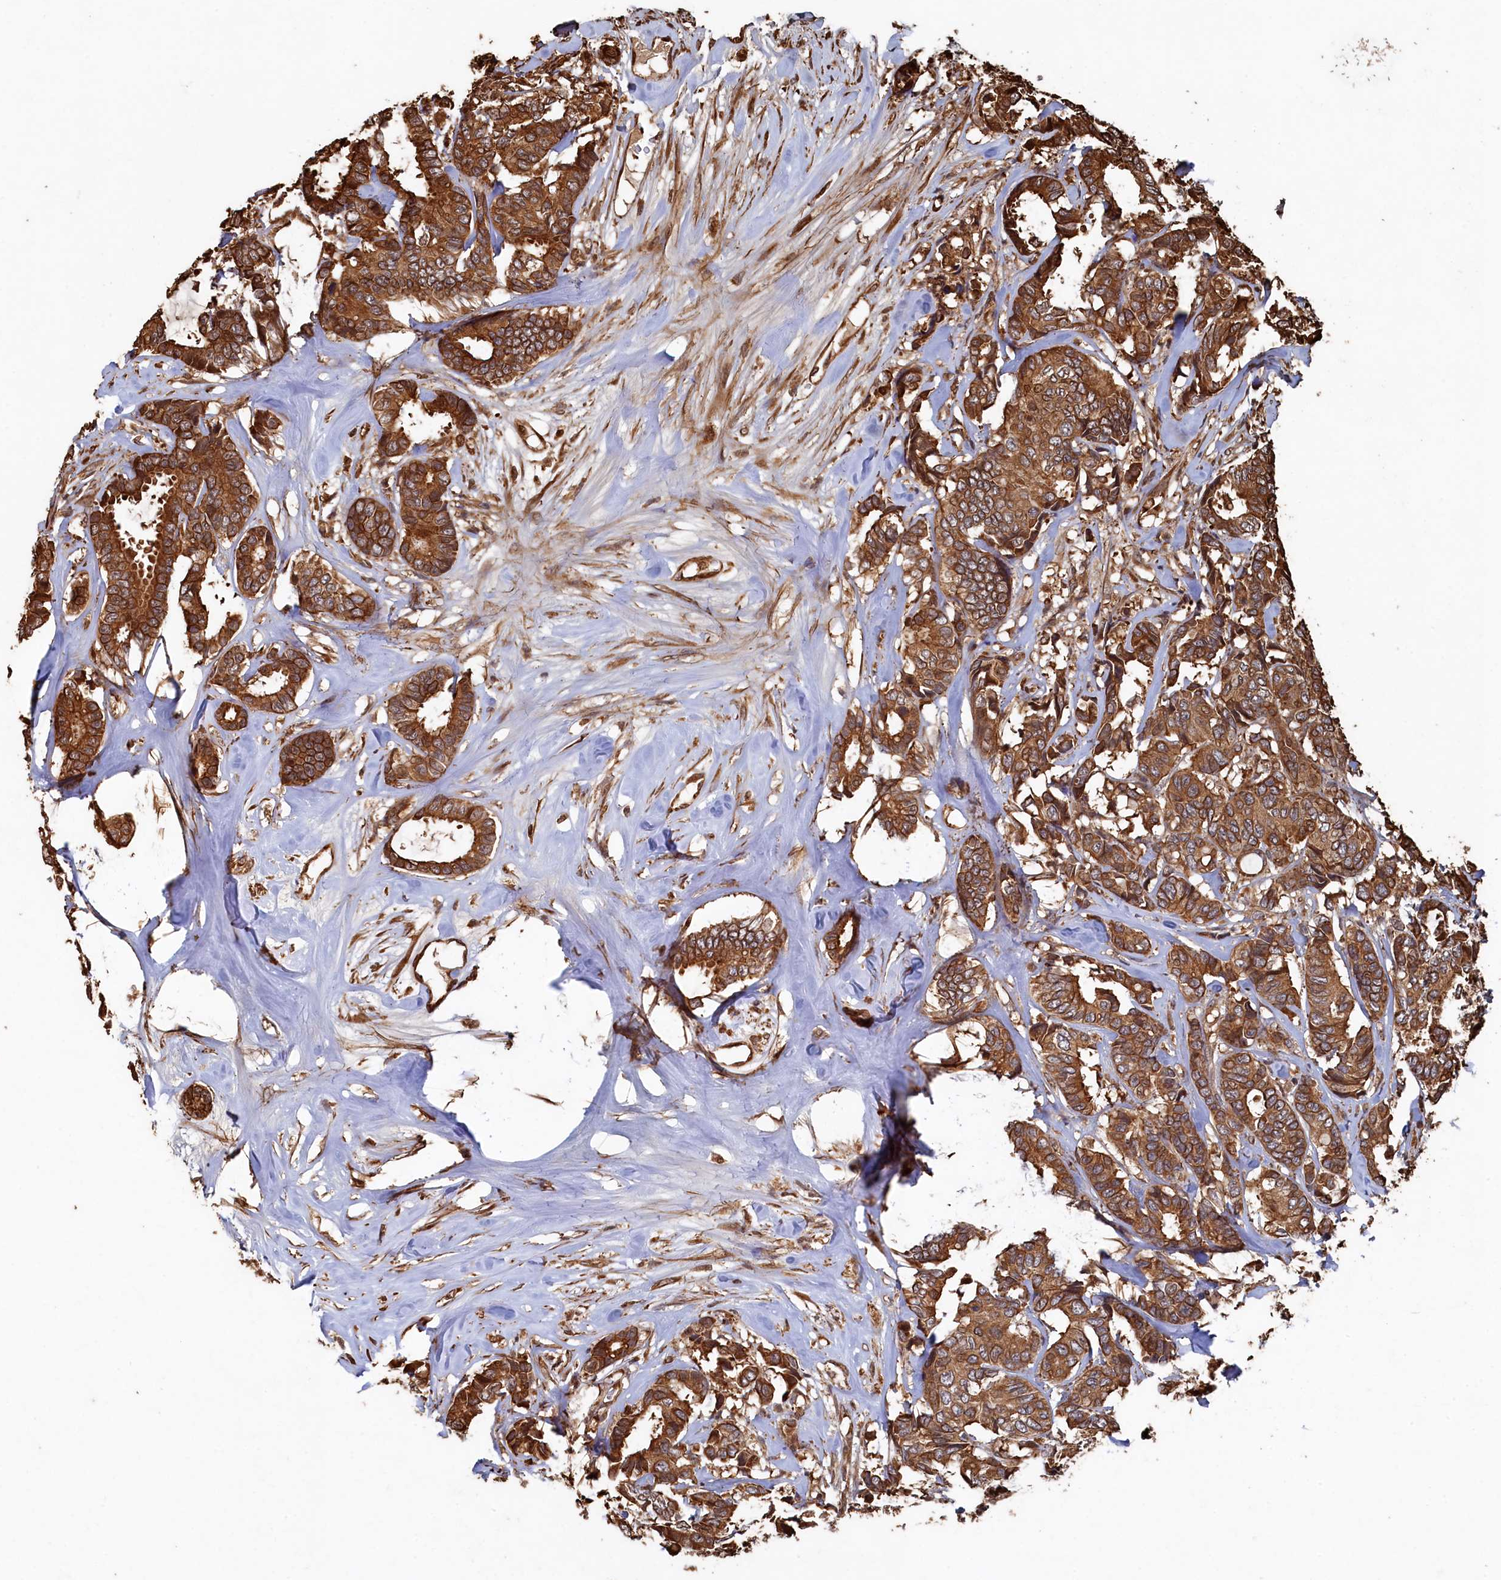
{"staining": {"intensity": "strong", "quantity": ">75%", "location": "cytoplasmic/membranous"}, "tissue": "breast cancer", "cell_type": "Tumor cells", "image_type": "cancer", "snomed": [{"axis": "morphology", "description": "Duct carcinoma"}, {"axis": "topography", "description": "Breast"}], "caption": "Brown immunohistochemical staining in infiltrating ductal carcinoma (breast) demonstrates strong cytoplasmic/membranous staining in approximately >75% of tumor cells.", "gene": "PIGN", "patient": {"sex": "female", "age": 87}}